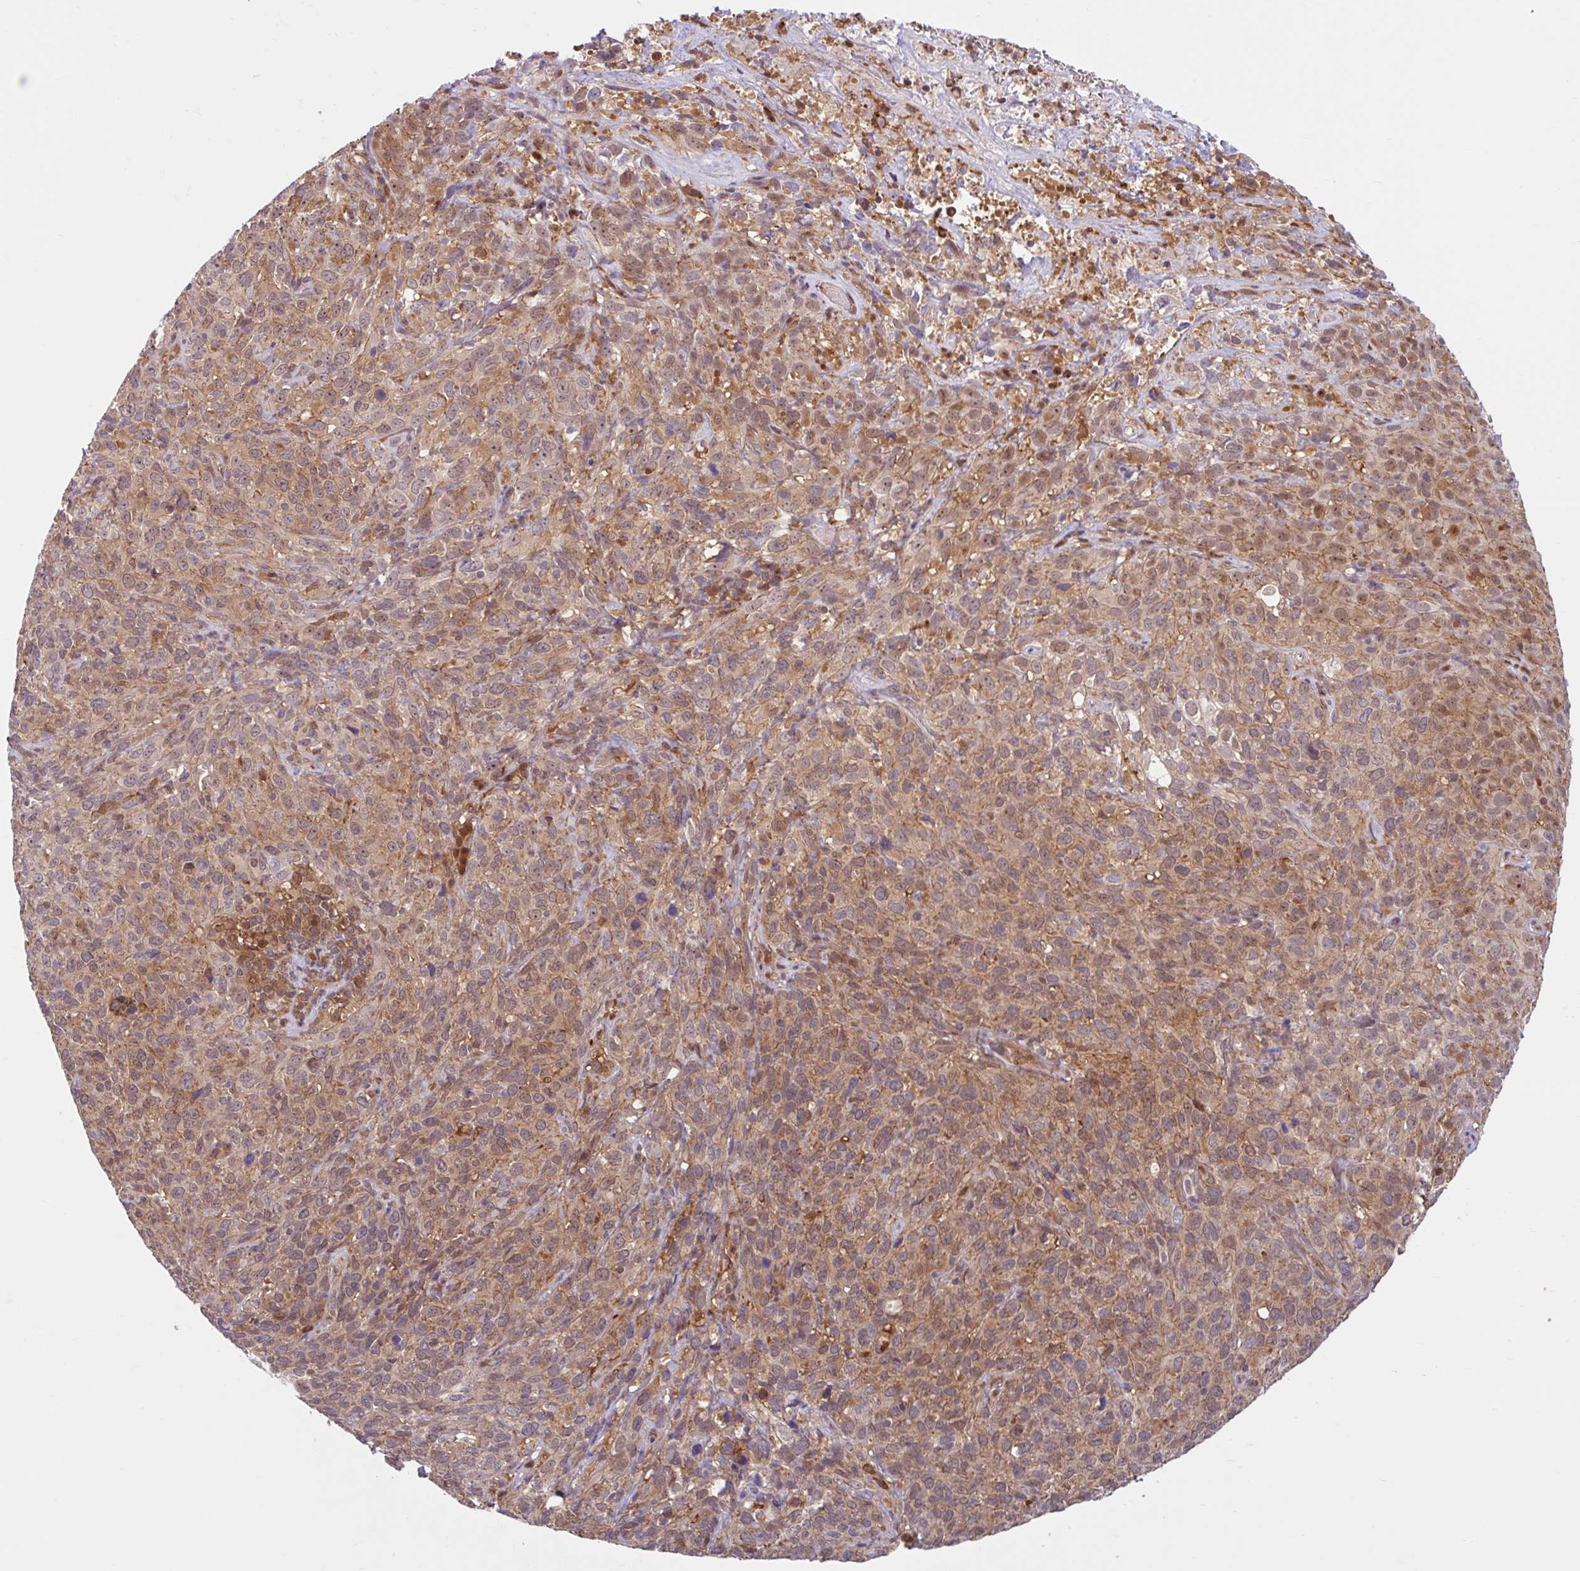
{"staining": {"intensity": "moderate", "quantity": "25%-75%", "location": "cytoplasmic/membranous,nuclear"}, "tissue": "cervical cancer", "cell_type": "Tumor cells", "image_type": "cancer", "snomed": [{"axis": "morphology", "description": "Squamous cell carcinoma, NOS"}, {"axis": "topography", "description": "Cervix"}], "caption": "Immunohistochemical staining of cervical squamous cell carcinoma demonstrates moderate cytoplasmic/membranous and nuclear protein expression in approximately 25%-75% of tumor cells. The staining is performed using DAB (3,3'-diaminobenzidine) brown chromogen to label protein expression. The nuclei are counter-stained blue using hematoxylin.", "gene": "HMBS", "patient": {"sex": "female", "age": 51}}